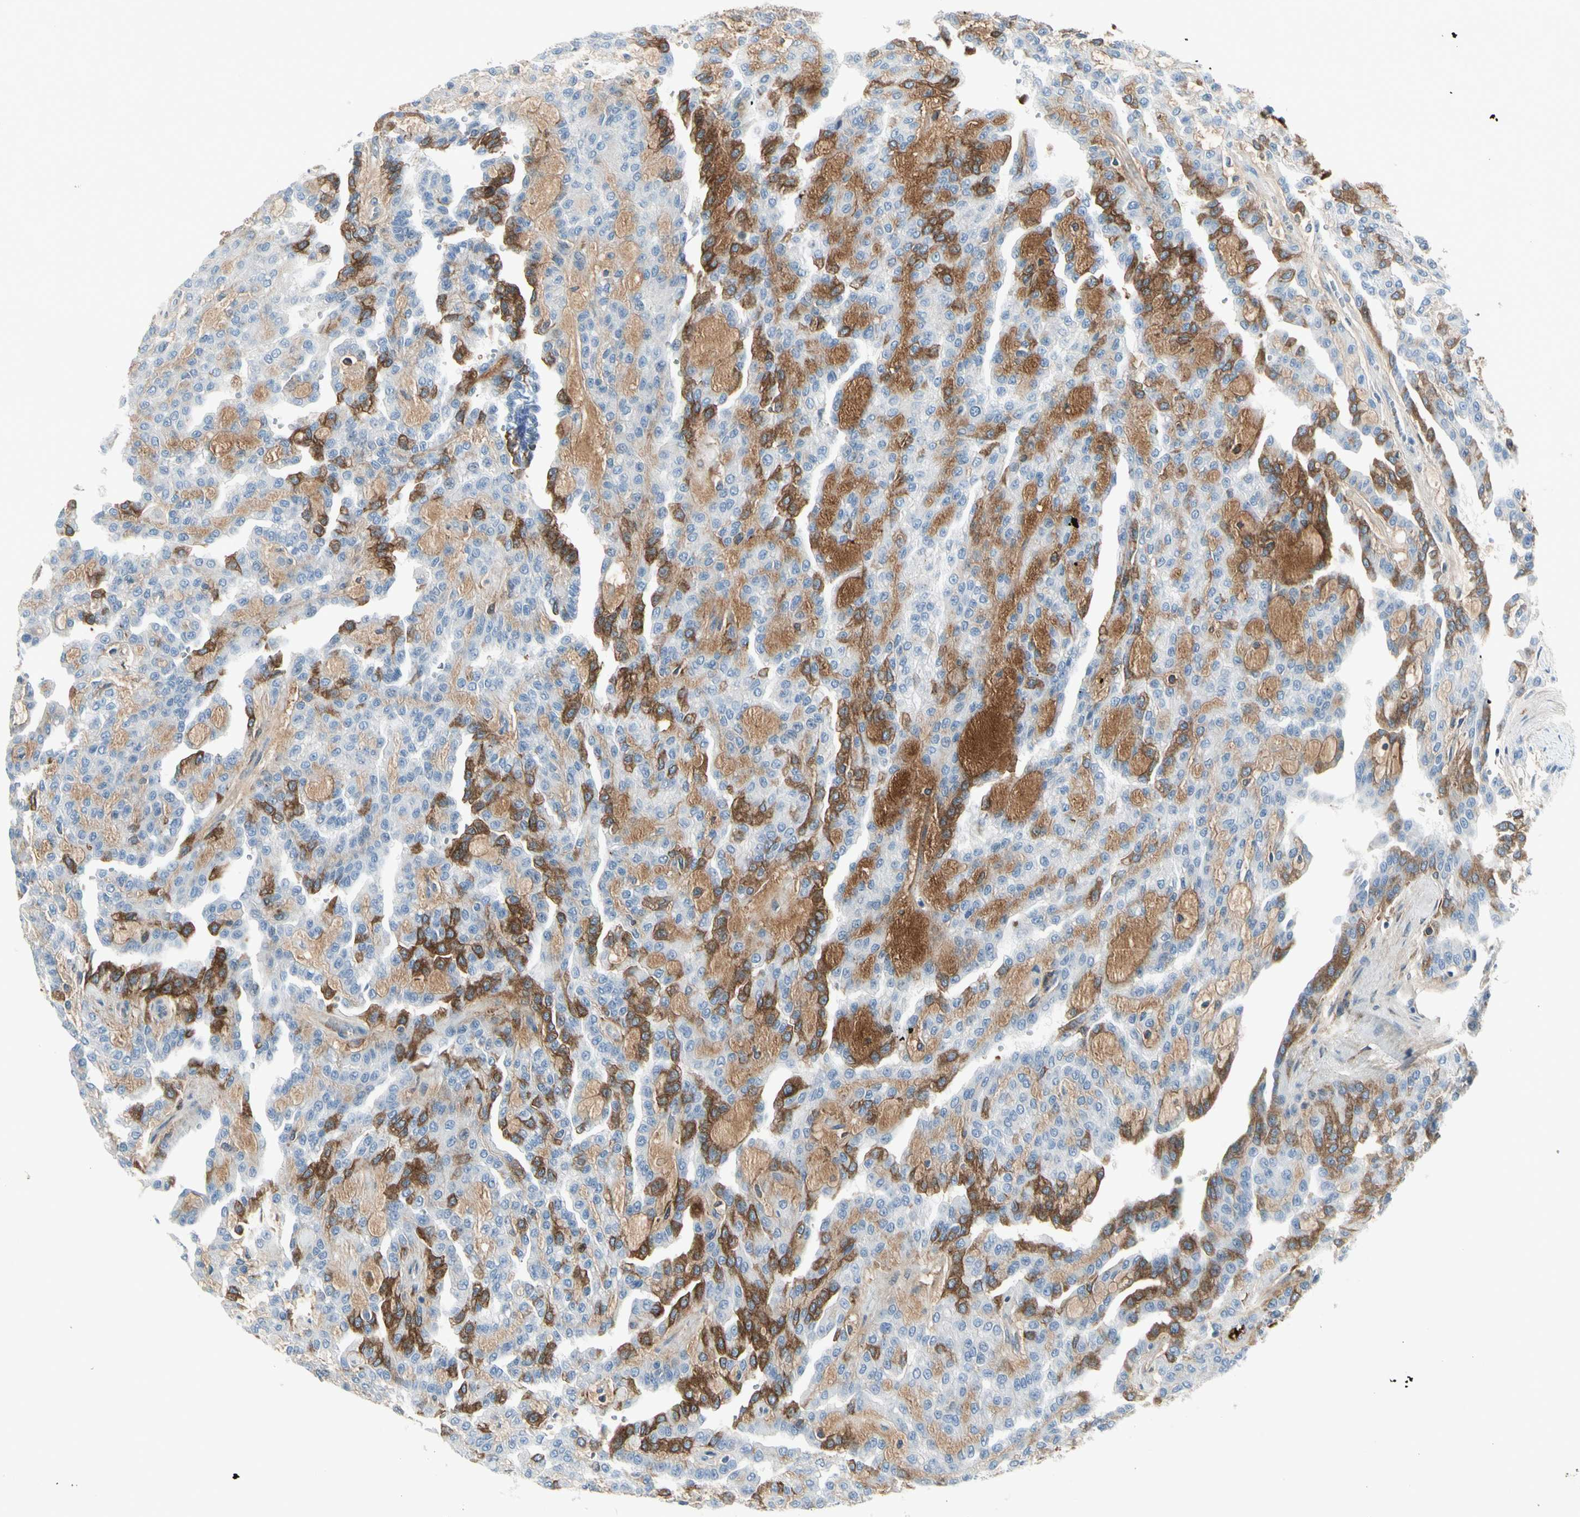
{"staining": {"intensity": "moderate", "quantity": "<25%", "location": "cytoplasmic/membranous"}, "tissue": "renal cancer", "cell_type": "Tumor cells", "image_type": "cancer", "snomed": [{"axis": "morphology", "description": "Adenocarcinoma, NOS"}, {"axis": "topography", "description": "Kidney"}], "caption": "Approximately <25% of tumor cells in human renal adenocarcinoma reveal moderate cytoplasmic/membranous protein positivity as visualized by brown immunohistochemical staining.", "gene": "IGHG1", "patient": {"sex": "male", "age": 63}}